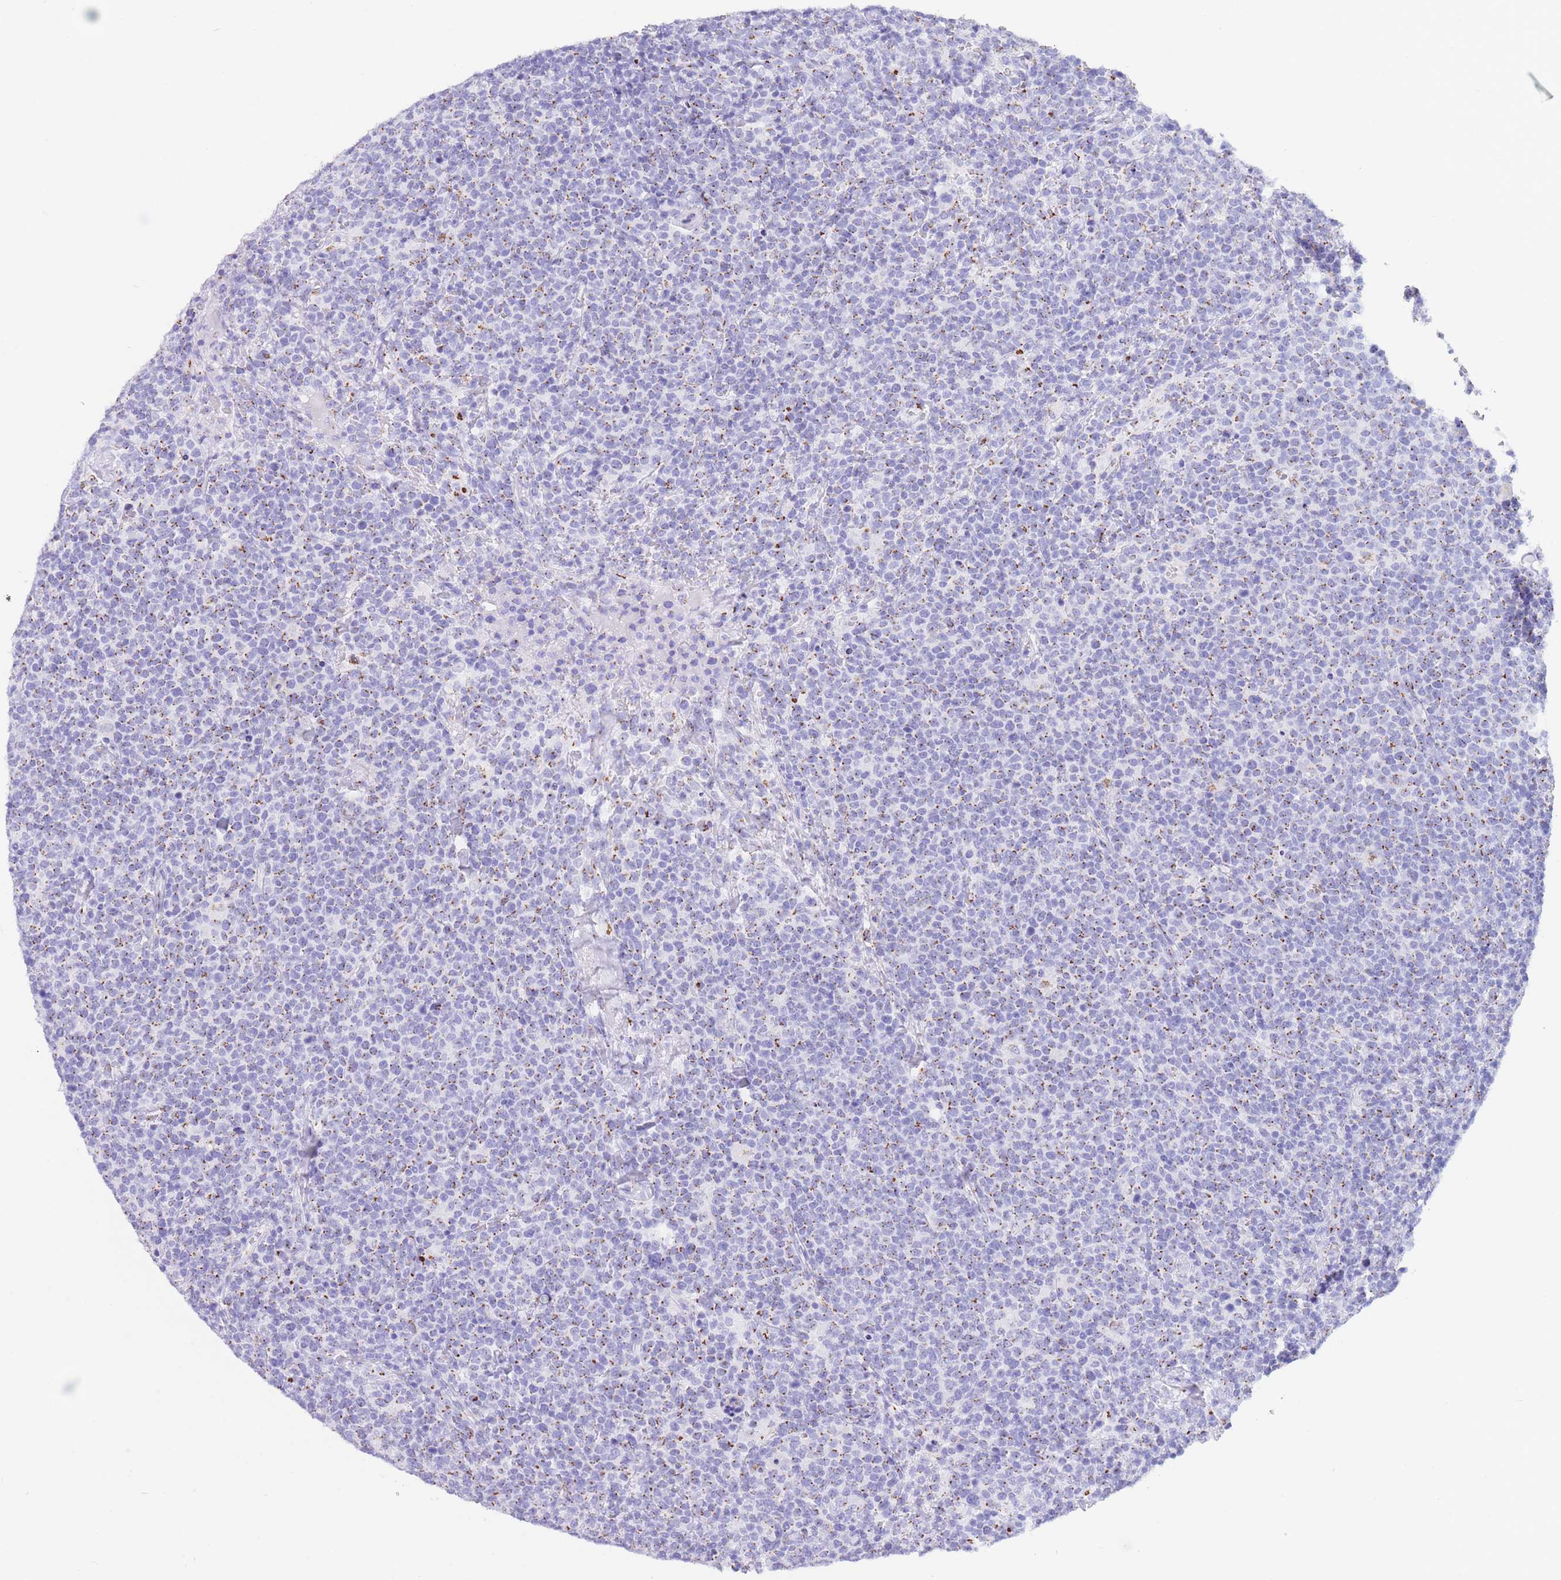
{"staining": {"intensity": "moderate", "quantity": "<25%", "location": "cytoplasmic/membranous"}, "tissue": "lymphoma", "cell_type": "Tumor cells", "image_type": "cancer", "snomed": [{"axis": "morphology", "description": "Malignant lymphoma, non-Hodgkin's type, High grade"}, {"axis": "topography", "description": "Lymph node"}], "caption": "An immunohistochemistry image of tumor tissue is shown. Protein staining in brown labels moderate cytoplasmic/membranous positivity in high-grade malignant lymphoma, non-Hodgkin's type within tumor cells.", "gene": "FAM3C", "patient": {"sex": "male", "age": 61}}